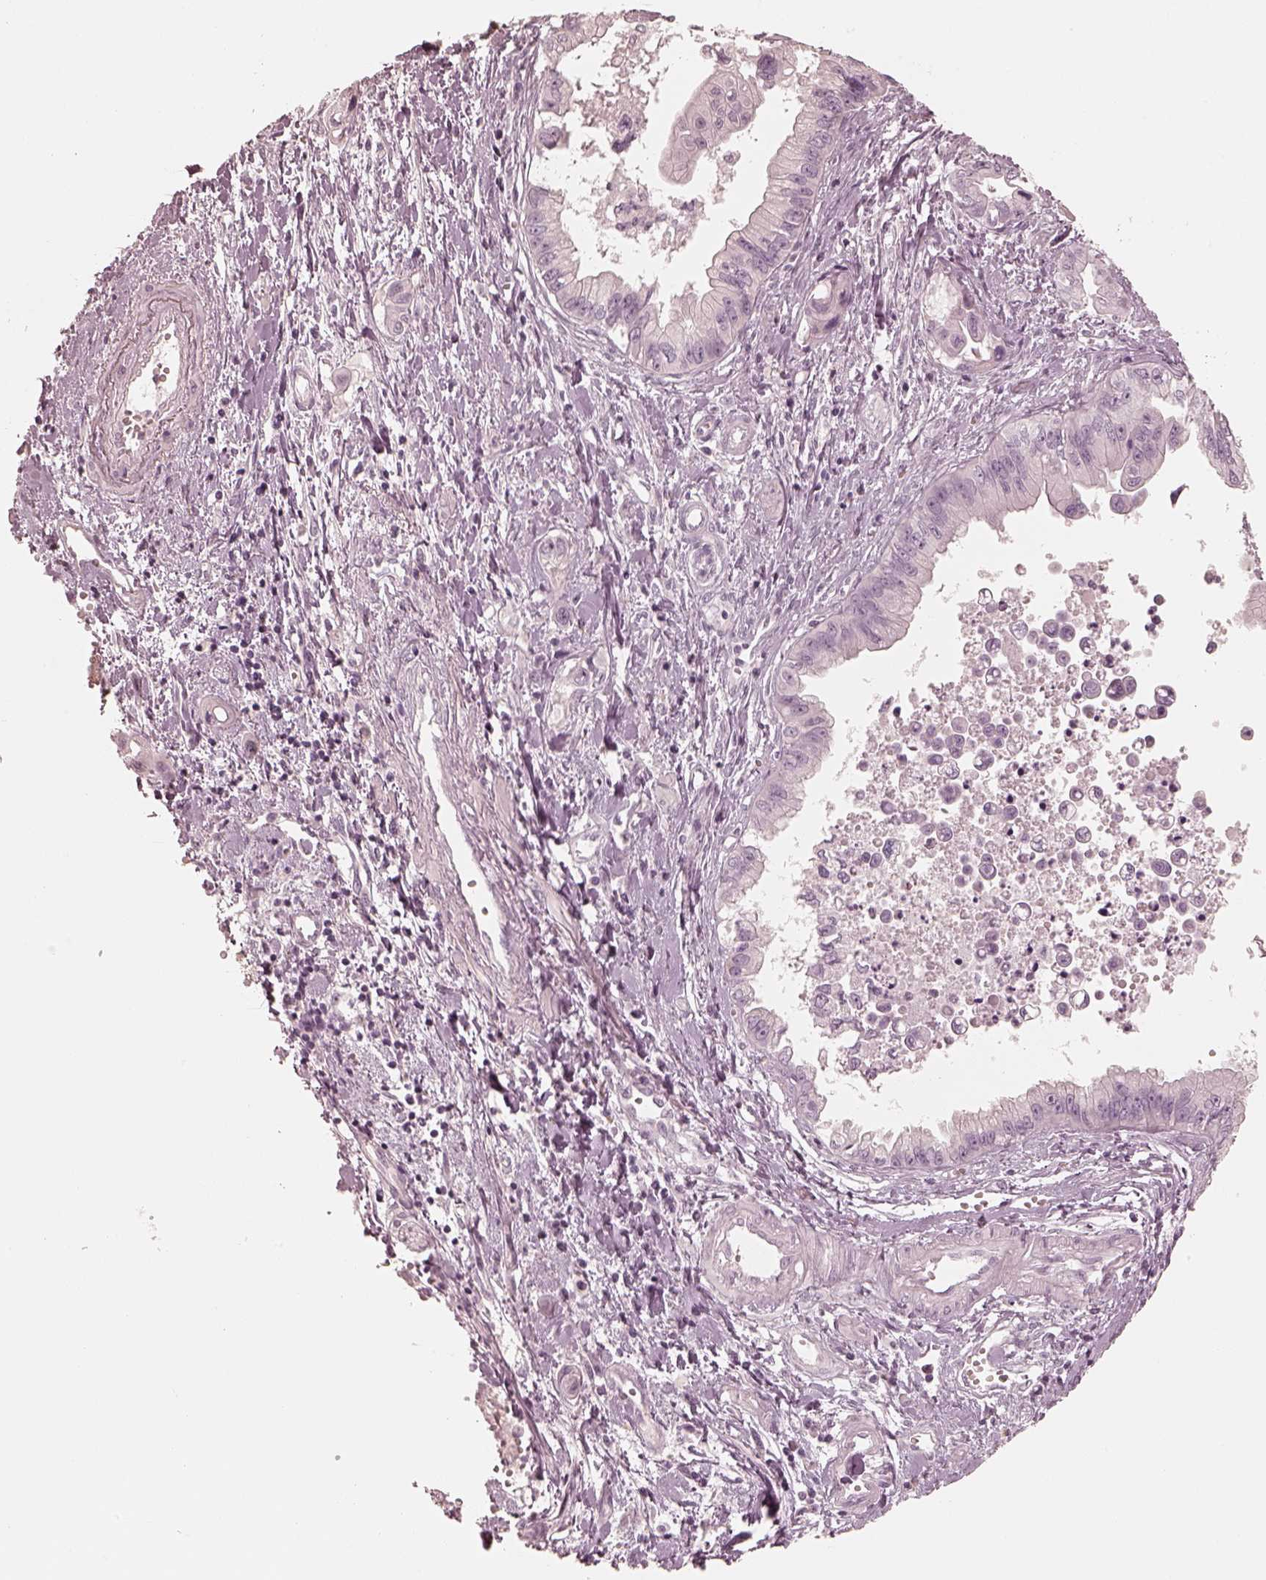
{"staining": {"intensity": "negative", "quantity": "none", "location": "none"}, "tissue": "pancreatic cancer", "cell_type": "Tumor cells", "image_type": "cancer", "snomed": [{"axis": "morphology", "description": "Adenocarcinoma, NOS"}, {"axis": "topography", "description": "Pancreas"}], "caption": "An image of pancreatic cancer (adenocarcinoma) stained for a protein exhibits no brown staining in tumor cells.", "gene": "CALR3", "patient": {"sex": "male", "age": 60}}